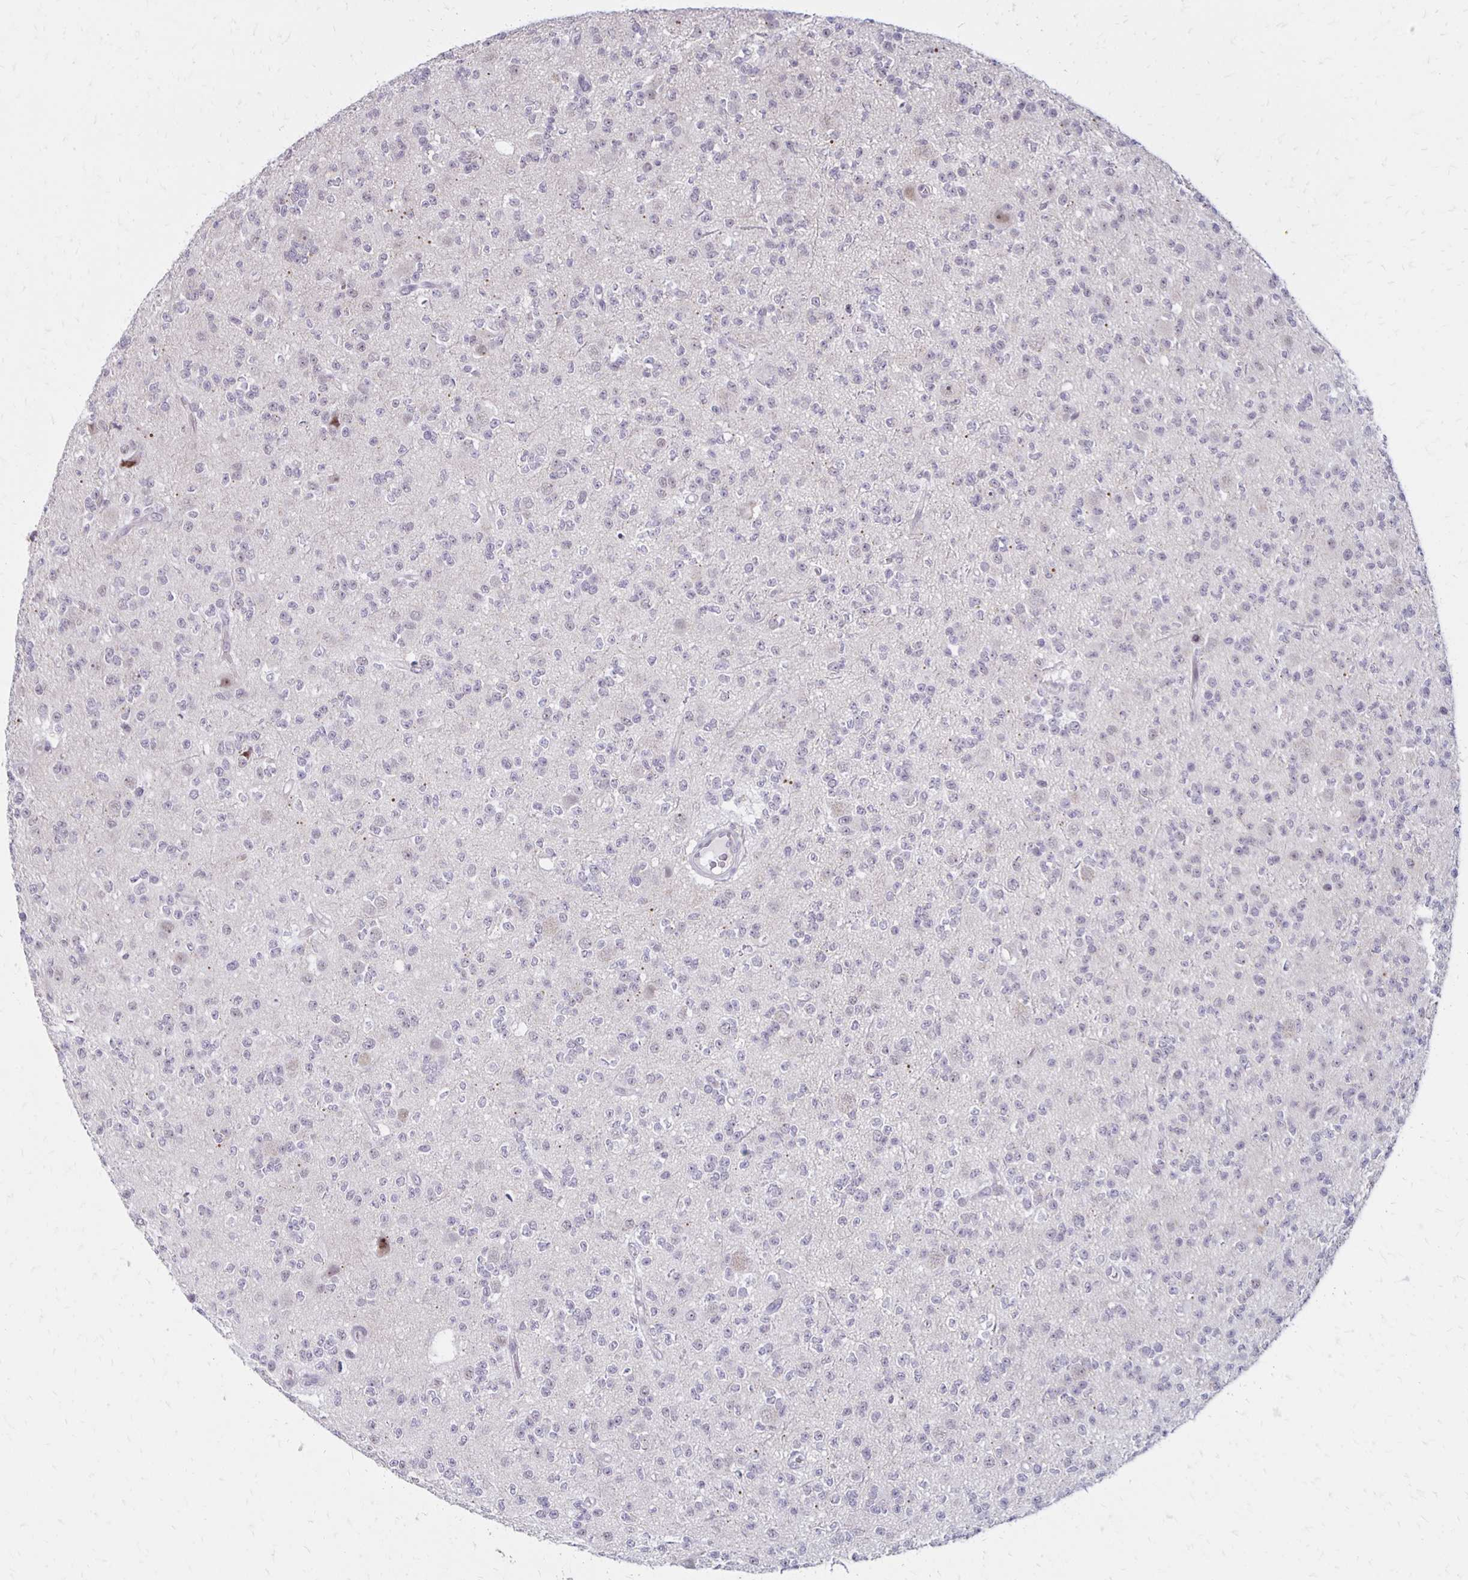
{"staining": {"intensity": "negative", "quantity": "none", "location": "none"}, "tissue": "glioma", "cell_type": "Tumor cells", "image_type": "cancer", "snomed": [{"axis": "morphology", "description": "Glioma, malignant, High grade"}, {"axis": "topography", "description": "Brain"}], "caption": "Malignant high-grade glioma was stained to show a protein in brown. There is no significant staining in tumor cells. (DAB (3,3'-diaminobenzidine) IHC, high magnification).", "gene": "DAGLA", "patient": {"sex": "male", "age": 36}}